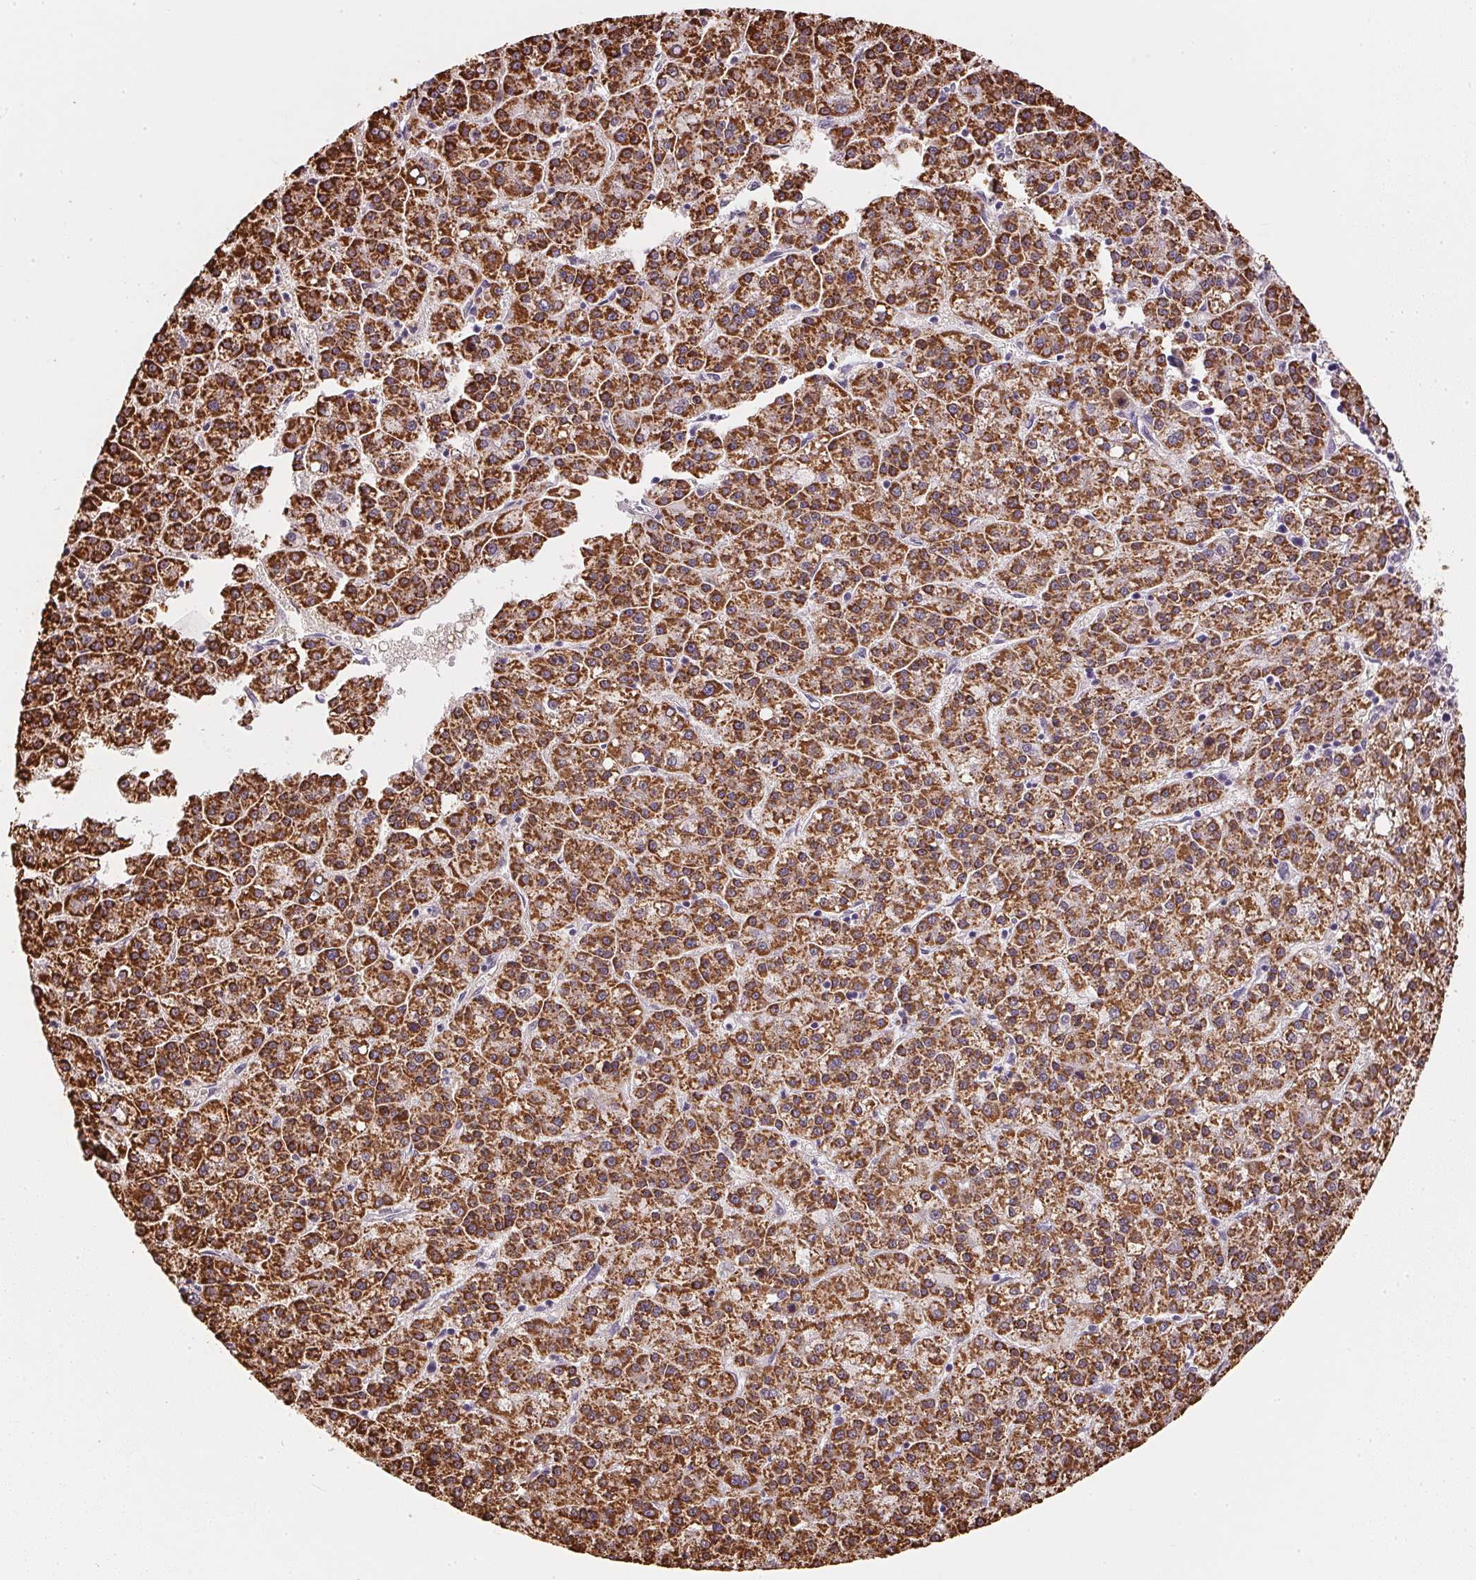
{"staining": {"intensity": "strong", "quantity": ">75%", "location": "cytoplasmic/membranous"}, "tissue": "liver cancer", "cell_type": "Tumor cells", "image_type": "cancer", "snomed": [{"axis": "morphology", "description": "Carcinoma, Hepatocellular, NOS"}, {"axis": "topography", "description": "Liver"}], "caption": "A brown stain labels strong cytoplasmic/membranous positivity of a protein in liver cancer tumor cells. The staining was performed using DAB (3,3'-diaminobenzidine) to visualize the protein expression in brown, while the nuclei were stained in blue with hematoxylin (Magnification: 20x).", "gene": "SC5D", "patient": {"sex": "female", "age": 58}}